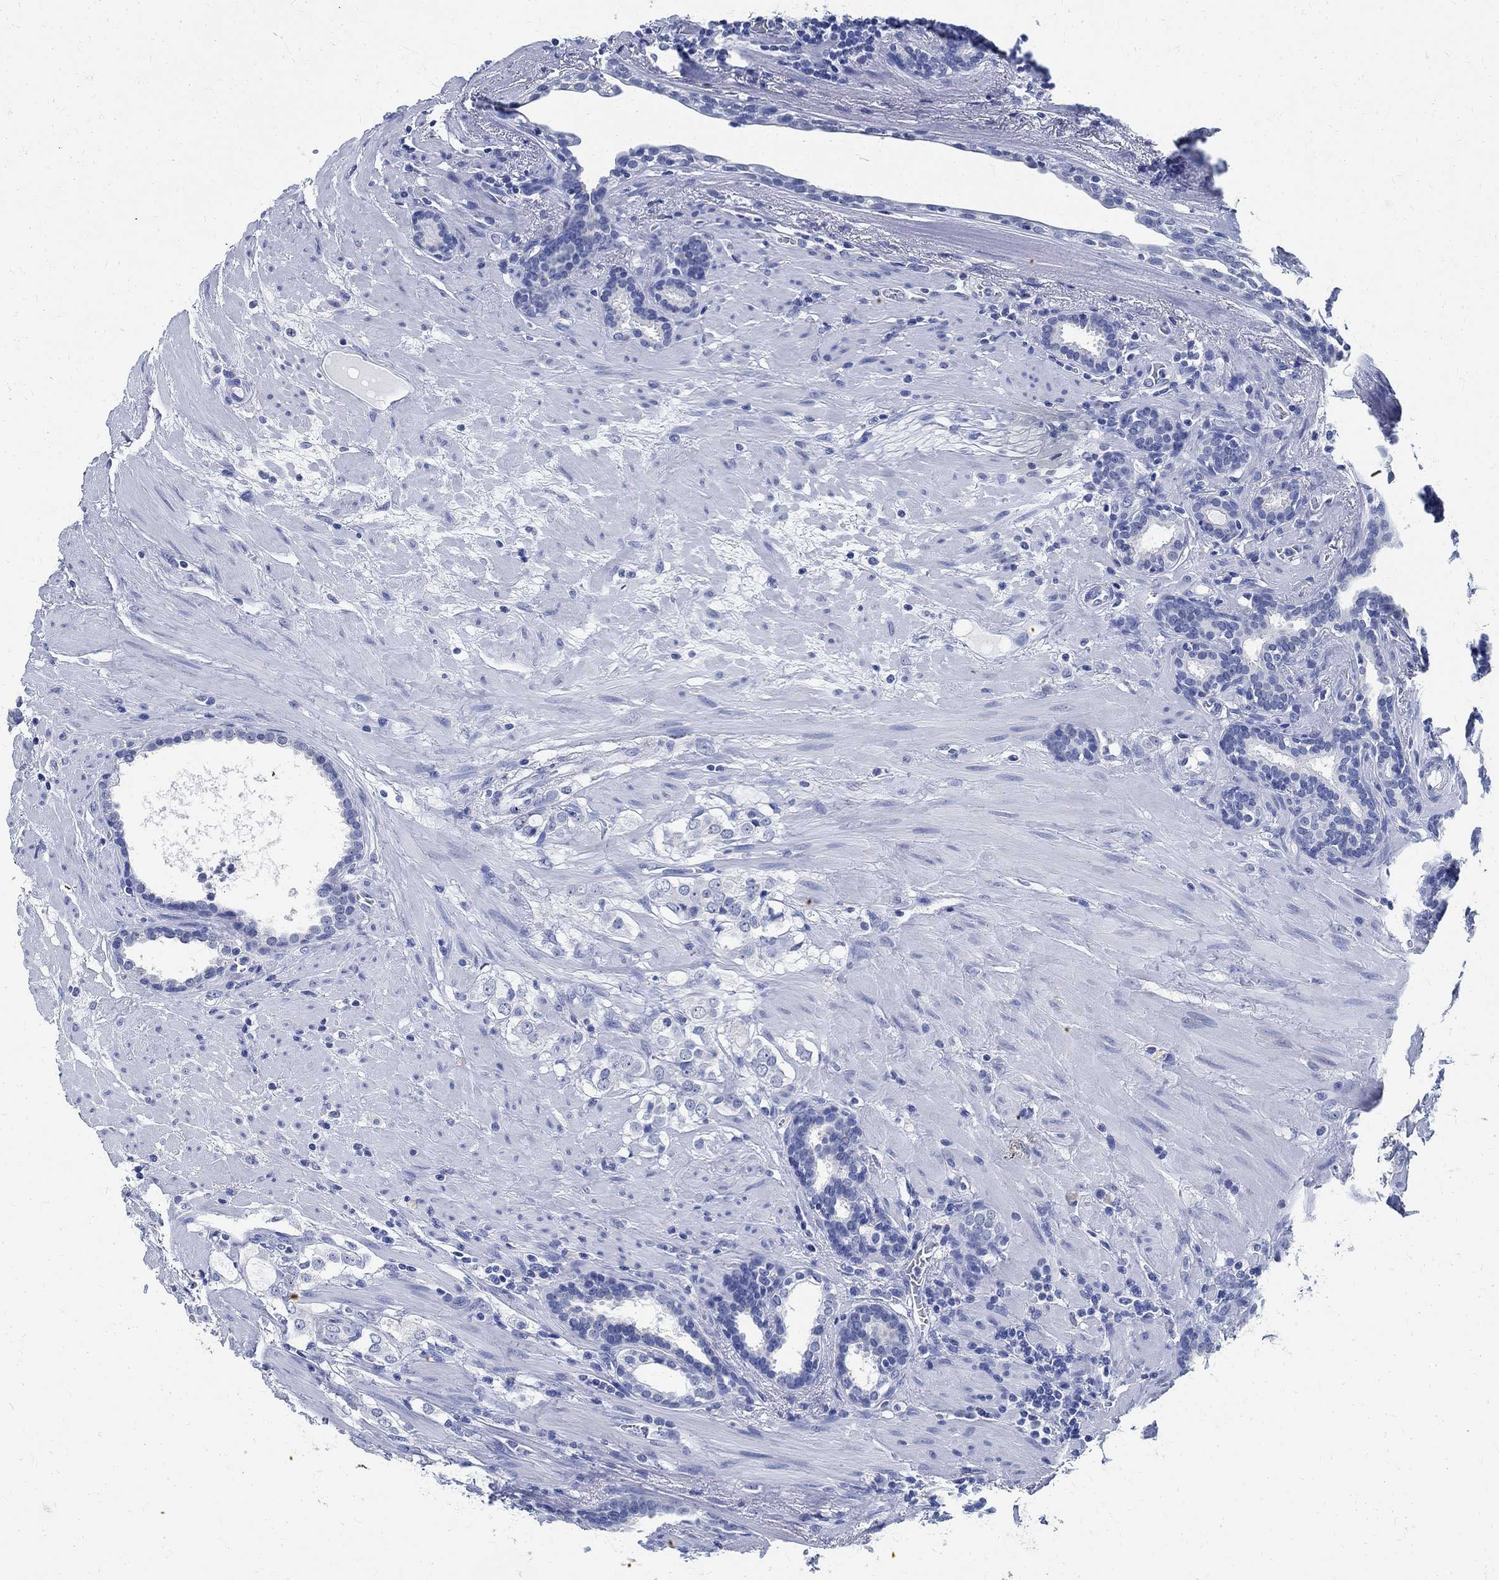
{"staining": {"intensity": "negative", "quantity": "none", "location": "none"}, "tissue": "prostate cancer", "cell_type": "Tumor cells", "image_type": "cancer", "snomed": [{"axis": "morphology", "description": "Adenocarcinoma, NOS"}, {"axis": "topography", "description": "Prostate"}], "caption": "There is no significant expression in tumor cells of prostate cancer (adenocarcinoma).", "gene": "TMEM221", "patient": {"sex": "male", "age": 66}}